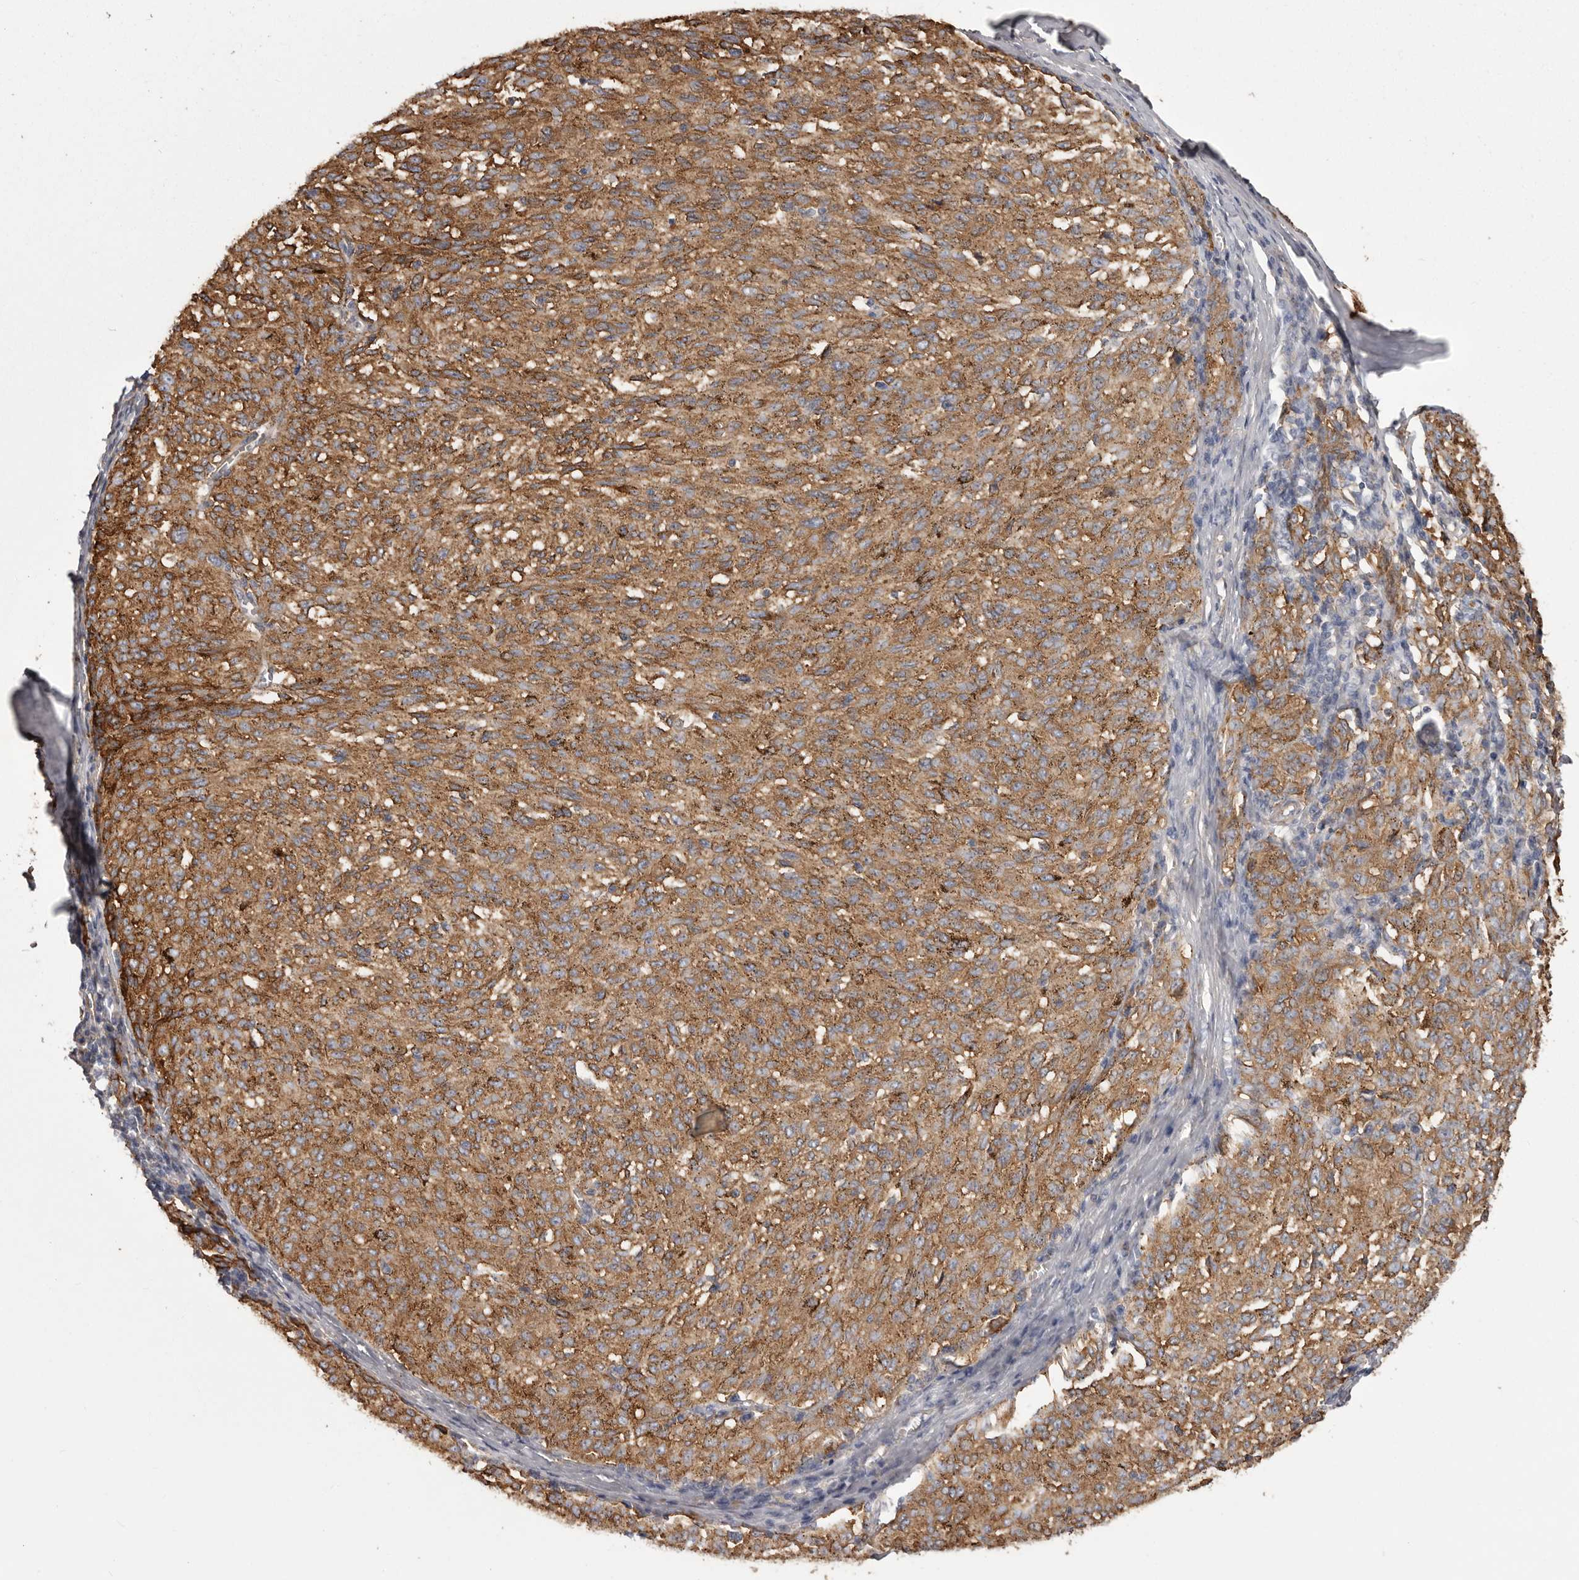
{"staining": {"intensity": "moderate", "quantity": ">75%", "location": "cytoplasmic/membranous"}, "tissue": "melanoma", "cell_type": "Tumor cells", "image_type": "cancer", "snomed": [{"axis": "morphology", "description": "Malignant melanoma, NOS"}, {"axis": "topography", "description": "Skin"}], "caption": "Malignant melanoma stained with DAB (3,3'-diaminobenzidine) IHC exhibits medium levels of moderate cytoplasmic/membranous positivity in about >75% of tumor cells.", "gene": "ENAH", "patient": {"sex": "female", "age": 72}}